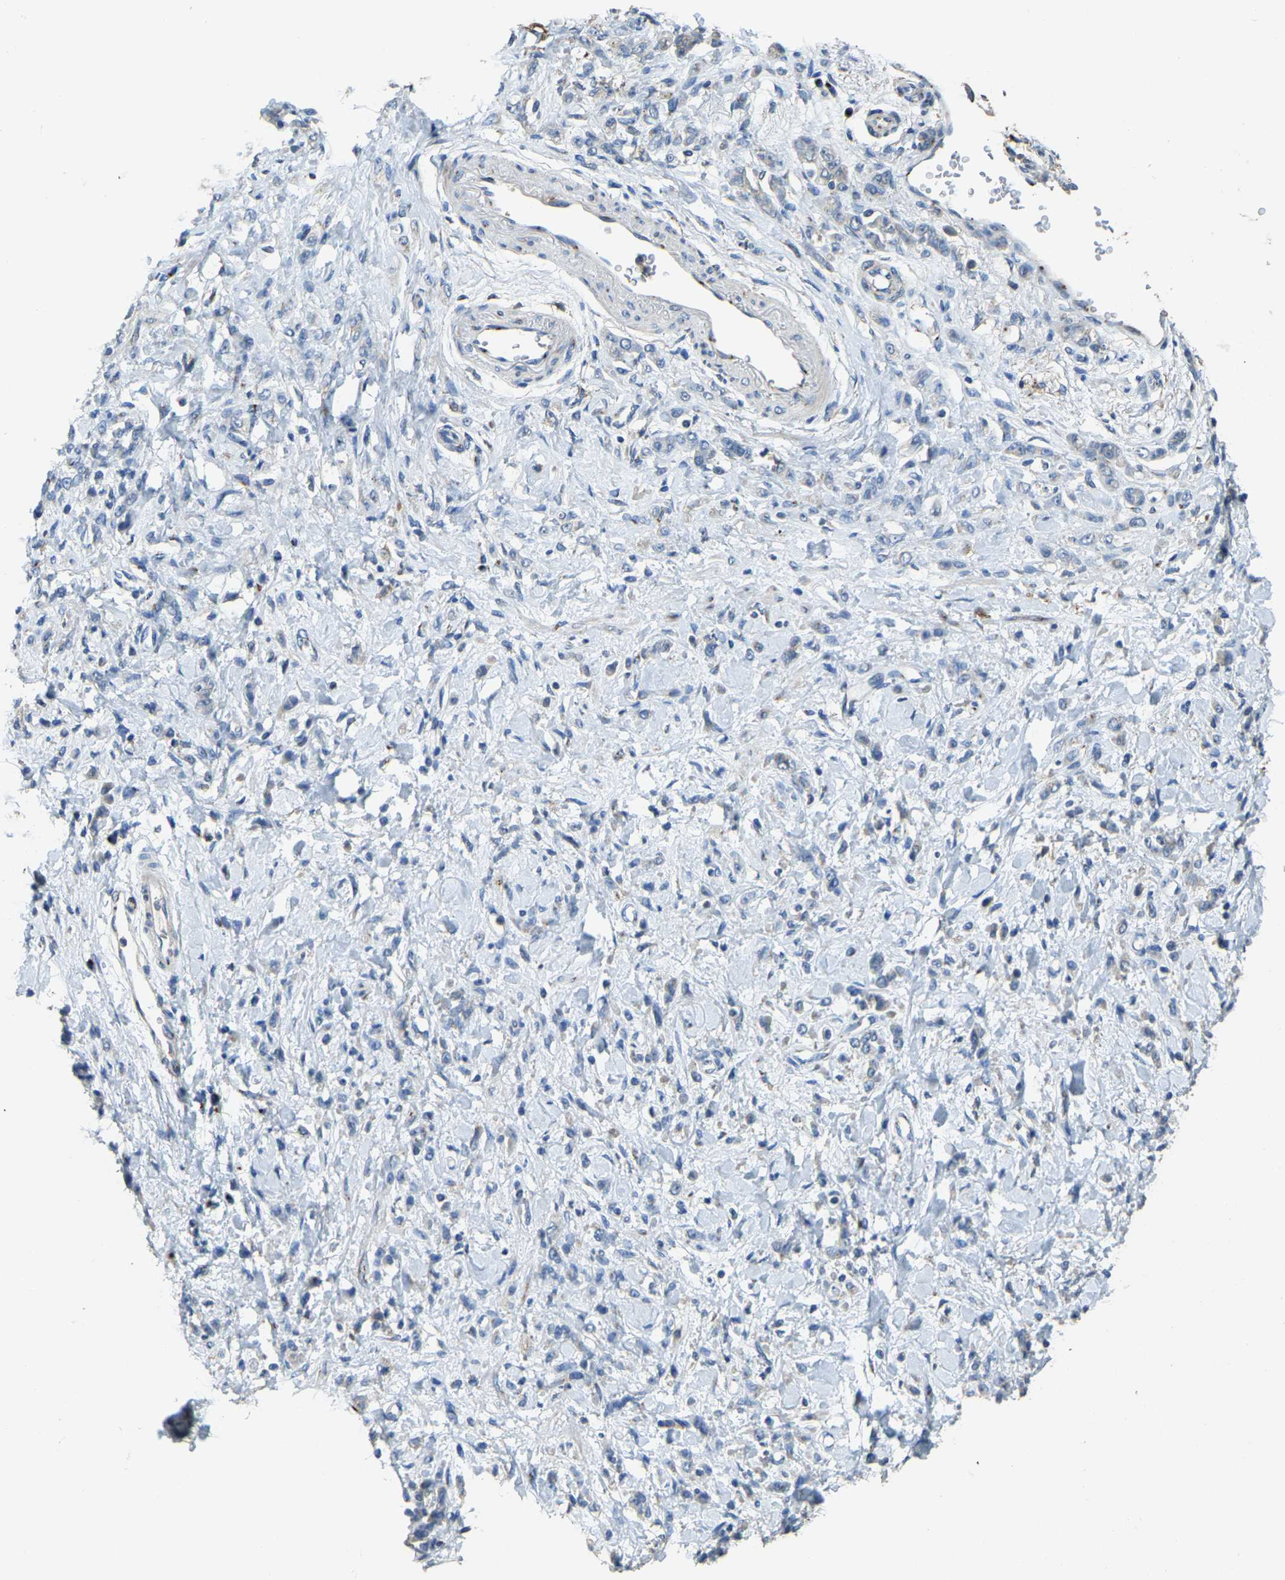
{"staining": {"intensity": "negative", "quantity": "none", "location": "none"}, "tissue": "stomach cancer", "cell_type": "Tumor cells", "image_type": "cancer", "snomed": [{"axis": "morphology", "description": "Normal tissue, NOS"}, {"axis": "morphology", "description": "Adenocarcinoma, NOS"}, {"axis": "topography", "description": "Stomach"}], "caption": "Adenocarcinoma (stomach) was stained to show a protein in brown. There is no significant expression in tumor cells. (DAB (3,3'-diaminobenzidine) IHC, high magnification).", "gene": "FAM174A", "patient": {"sex": "male", "age": 82}}